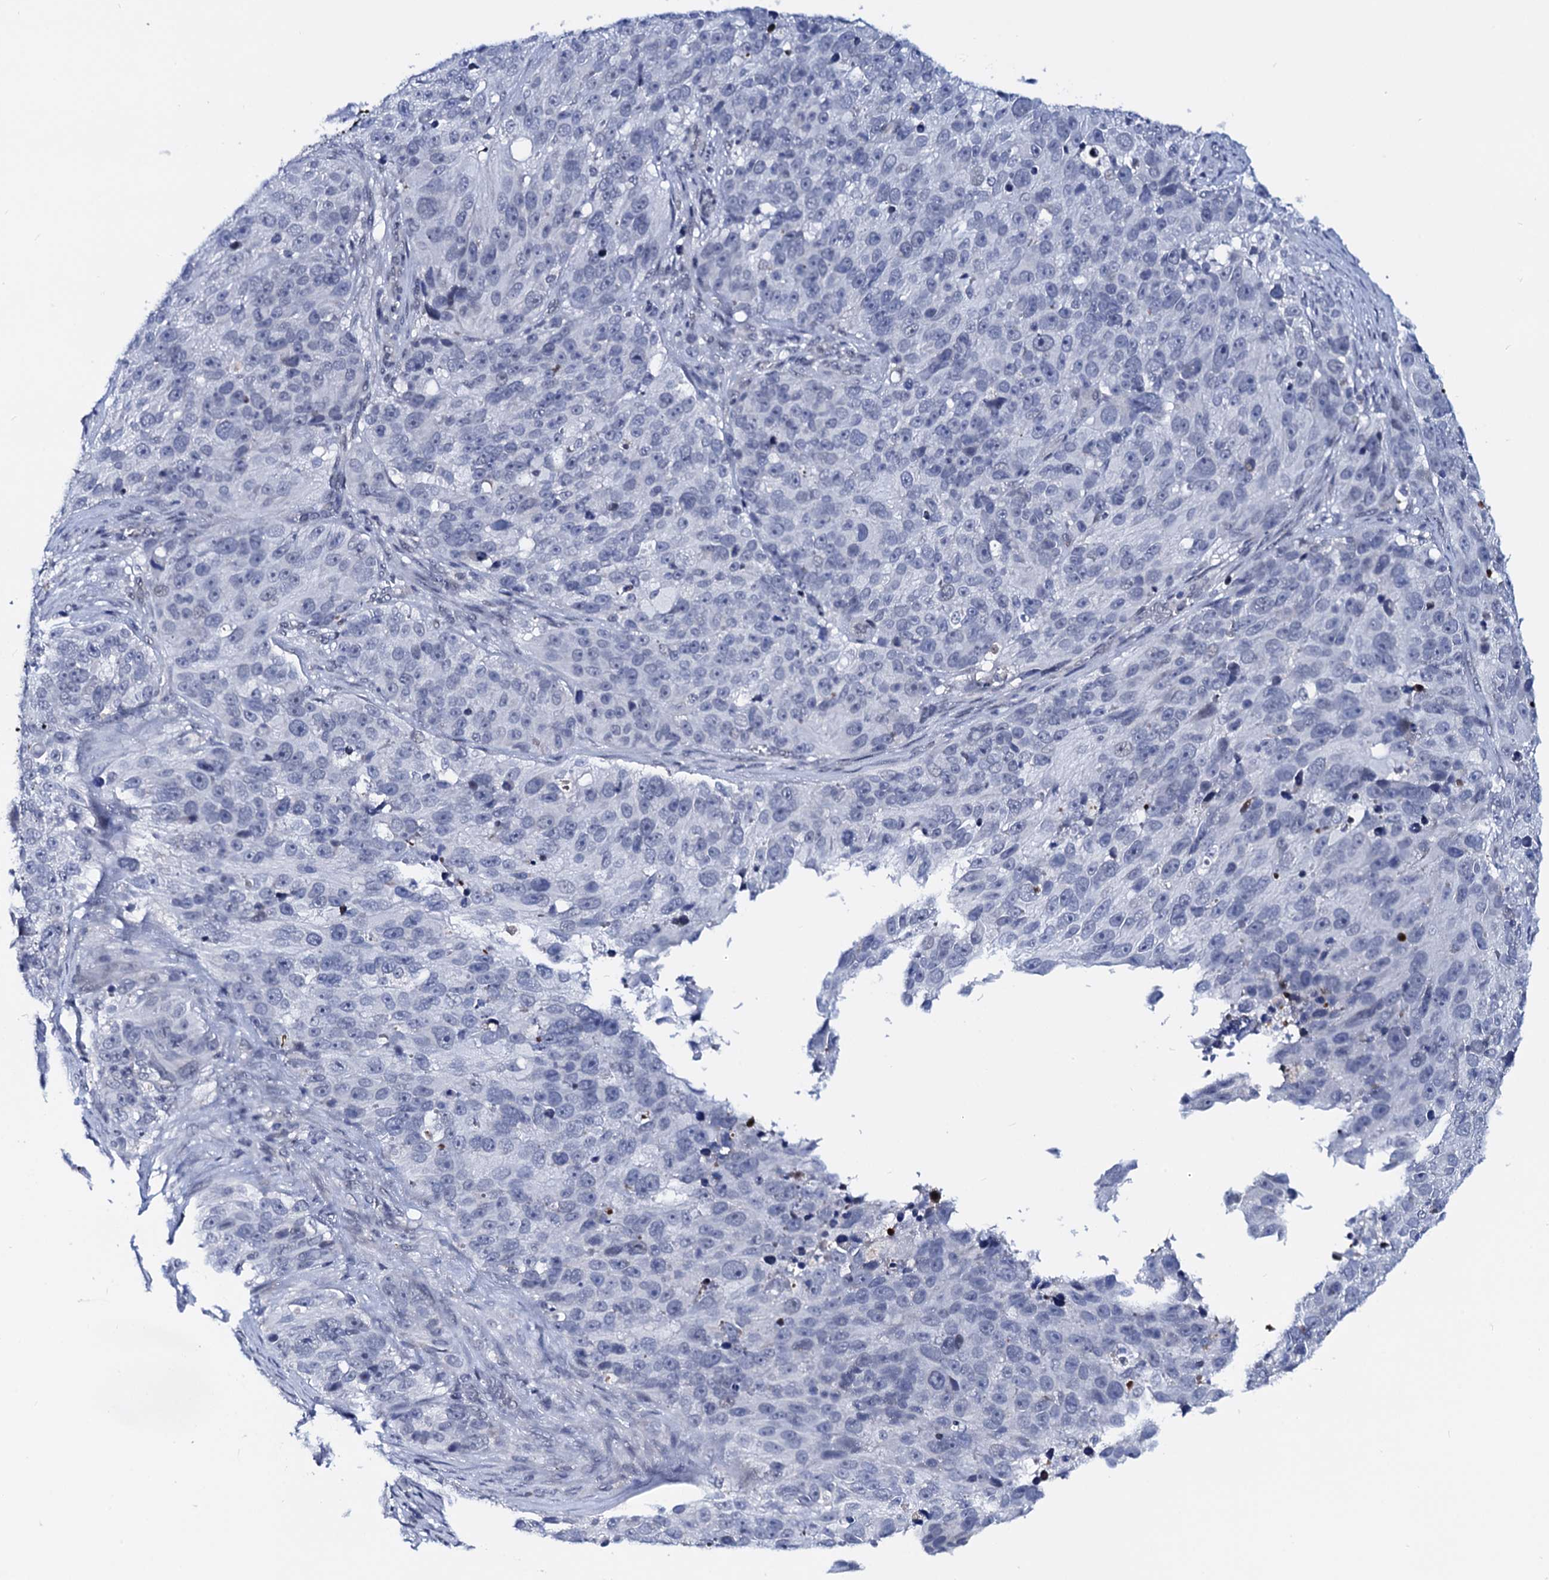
{"staining": {"intensity": "negative", "quantity": "none", "location": "none"}, "tissue": "melanoma", "cell_type": "Tumor cells", "image_type": "cancer", "snomed": [{"axis": "morphology", "description": "Malignant melanoma, NOS"}, {"axis": "topography", "description": "Skin"}], "caption": "A high-resolution photomicrograph shows immunohistochemistry staining of malignant melanoma, which exhibits no significant positivity in tumor cells.", "gene": "C16orf87", "patient": {"sex": "male", "age": 84}}